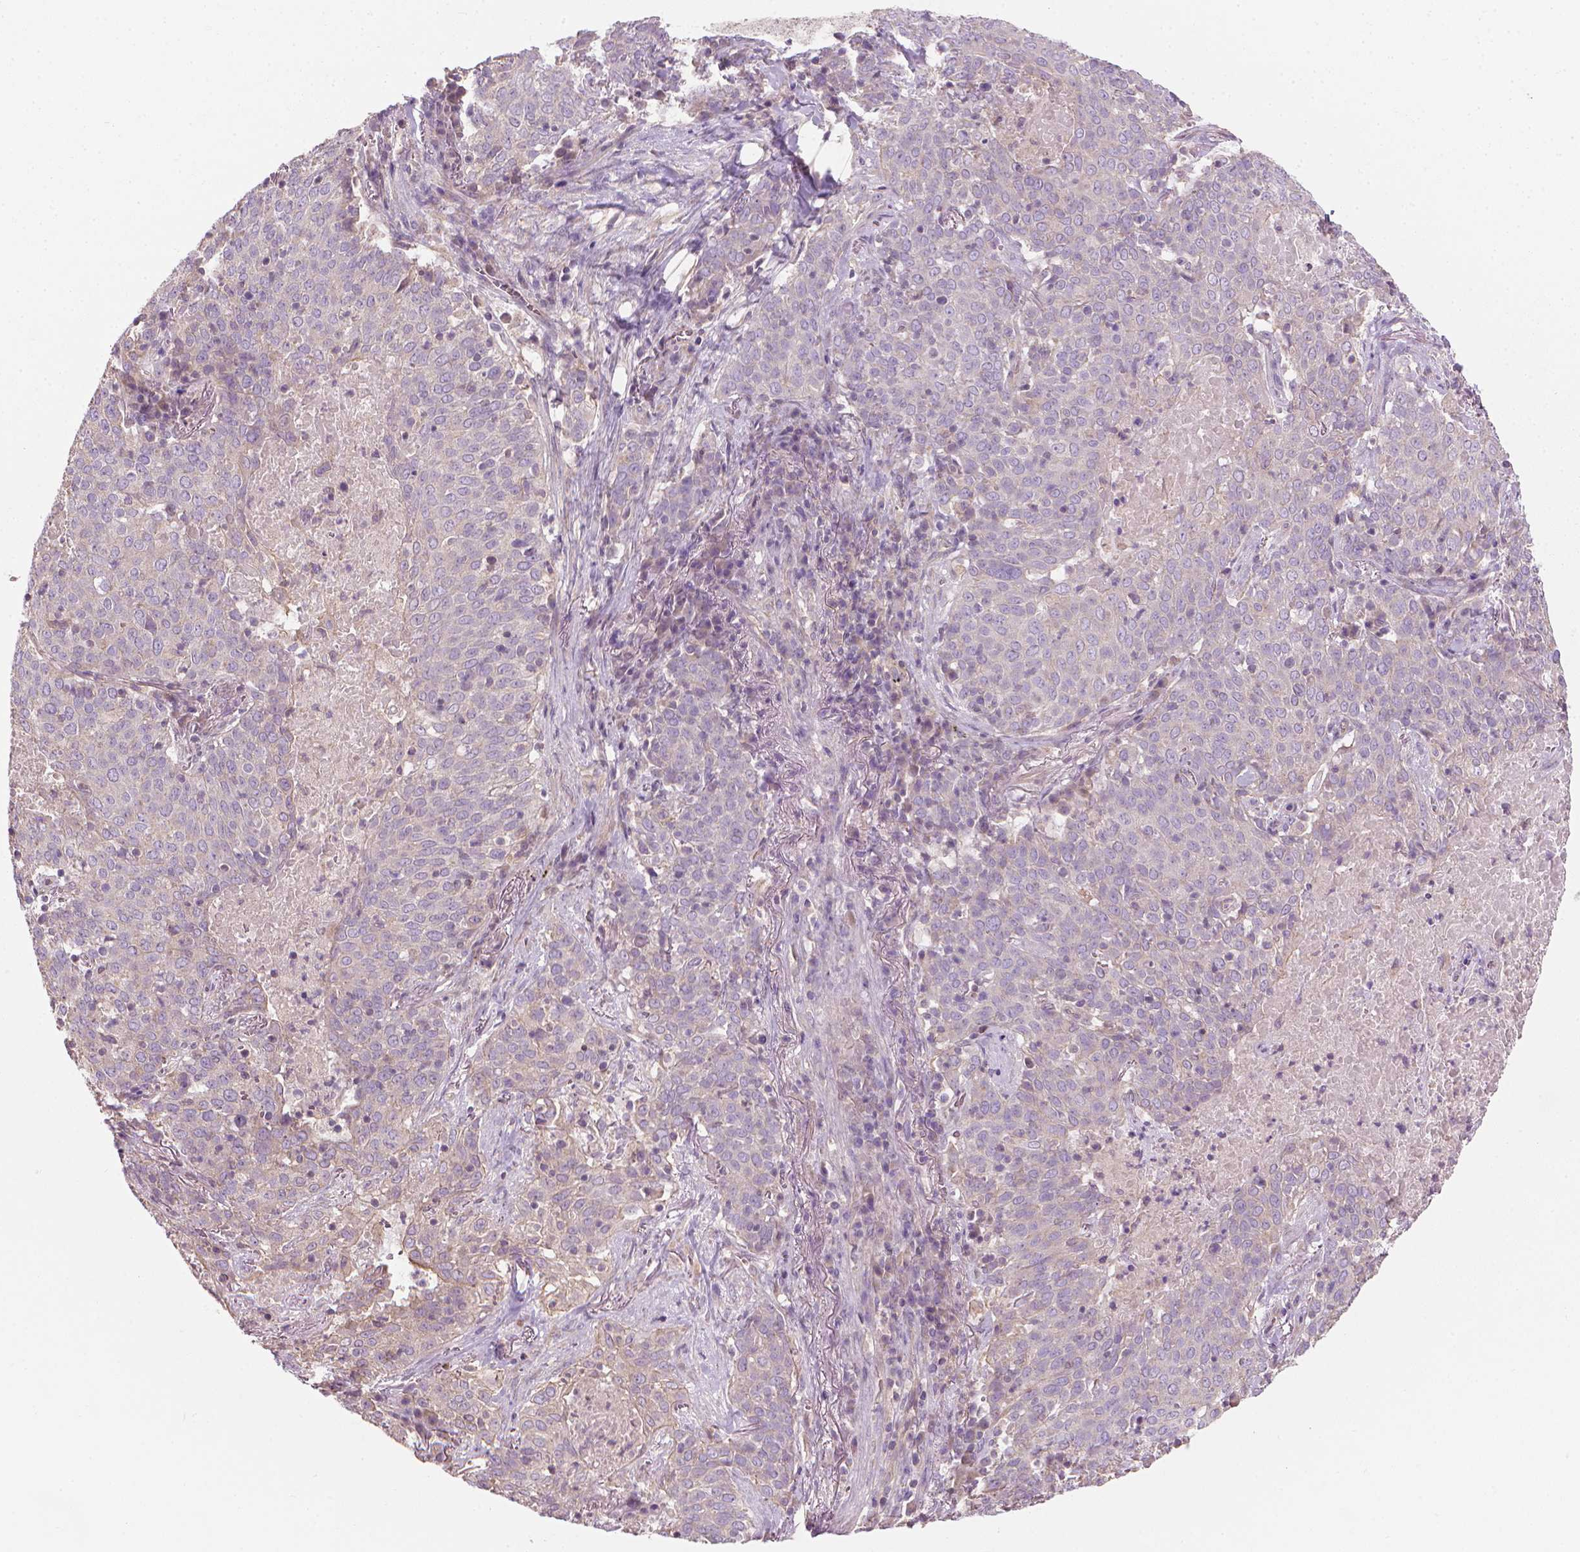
{"staining": {"intensity": "negative", "quantity": "none", "location": "none"}, "tissue": "lung cancer", "cell_type": "Tumor cells", "image_type": "cancer", "snomed": [{"axis": "morphology", "description": "Squamous cell carcinoma, NOS"}, {"axis": "topography", "description": "Lung"}], "caption": "Lung squamous cell carcinoma stained for a protein using immunohistochemistry (IHC) shows no staining tumor cells.", "gene": "RIIAD1", "patient": {"sex": "male", "age": 82}}